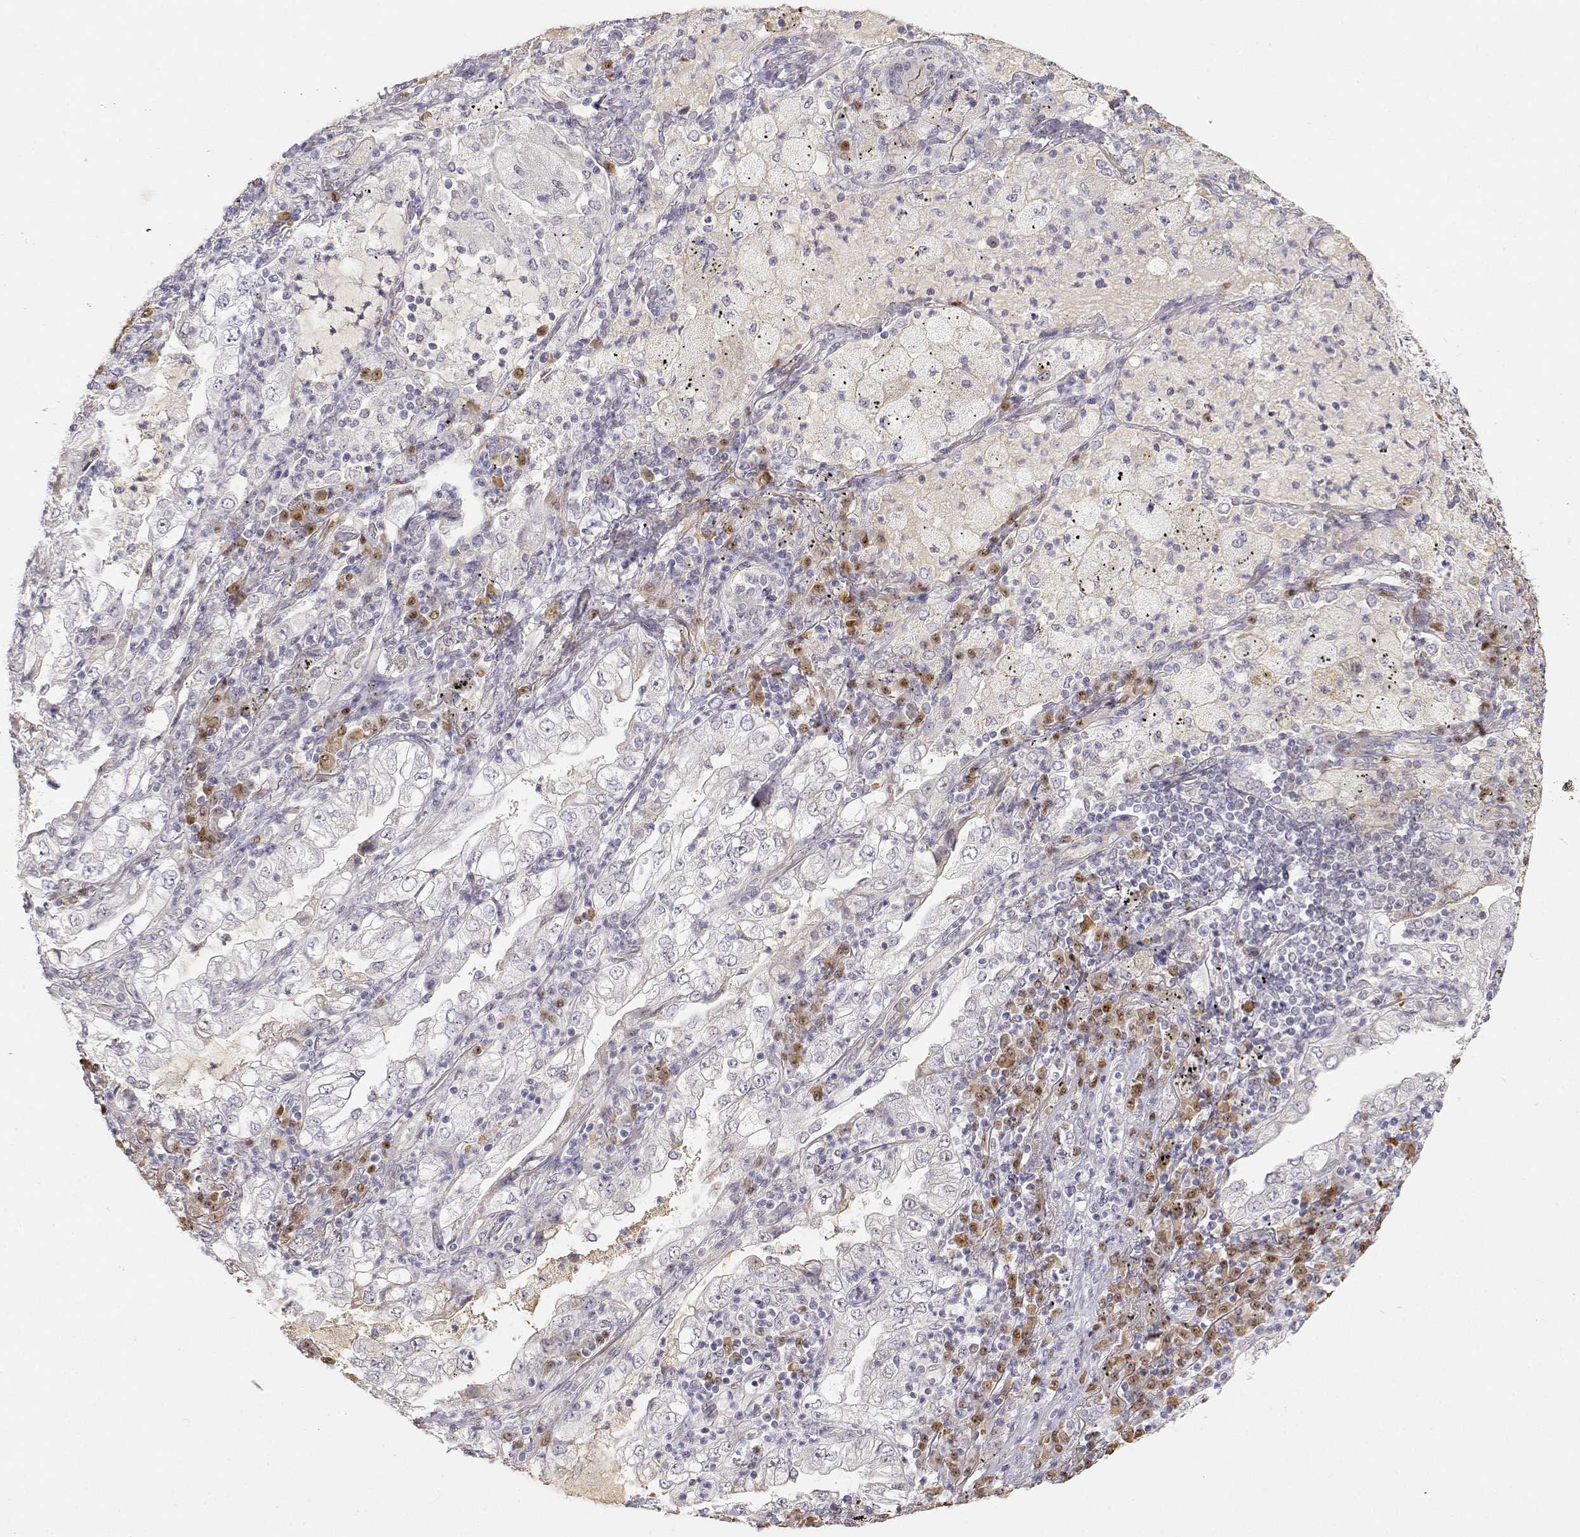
{"staining": {"intensity": "negative", "quantity": "none", "location": "none"}, "tissue": "lung cancer", "cell_type": "Tumor cells", "image_type": "cancer", "snomed": [{"axis": "morphology", "description": "Adenocarcinoma, NOS"}, {"axis": "topography", "description": "Lung"}], "caption": "Immunohistochemistry image of neoplastic tissue: human lung cancer (adenocarcinoma) stained with DAB (3,3'-diaminobenzidine) exhibits no significant protein expression in tumor cells.", "gene": "EAF2", "patient": {"sex": "female", "age": 73}}